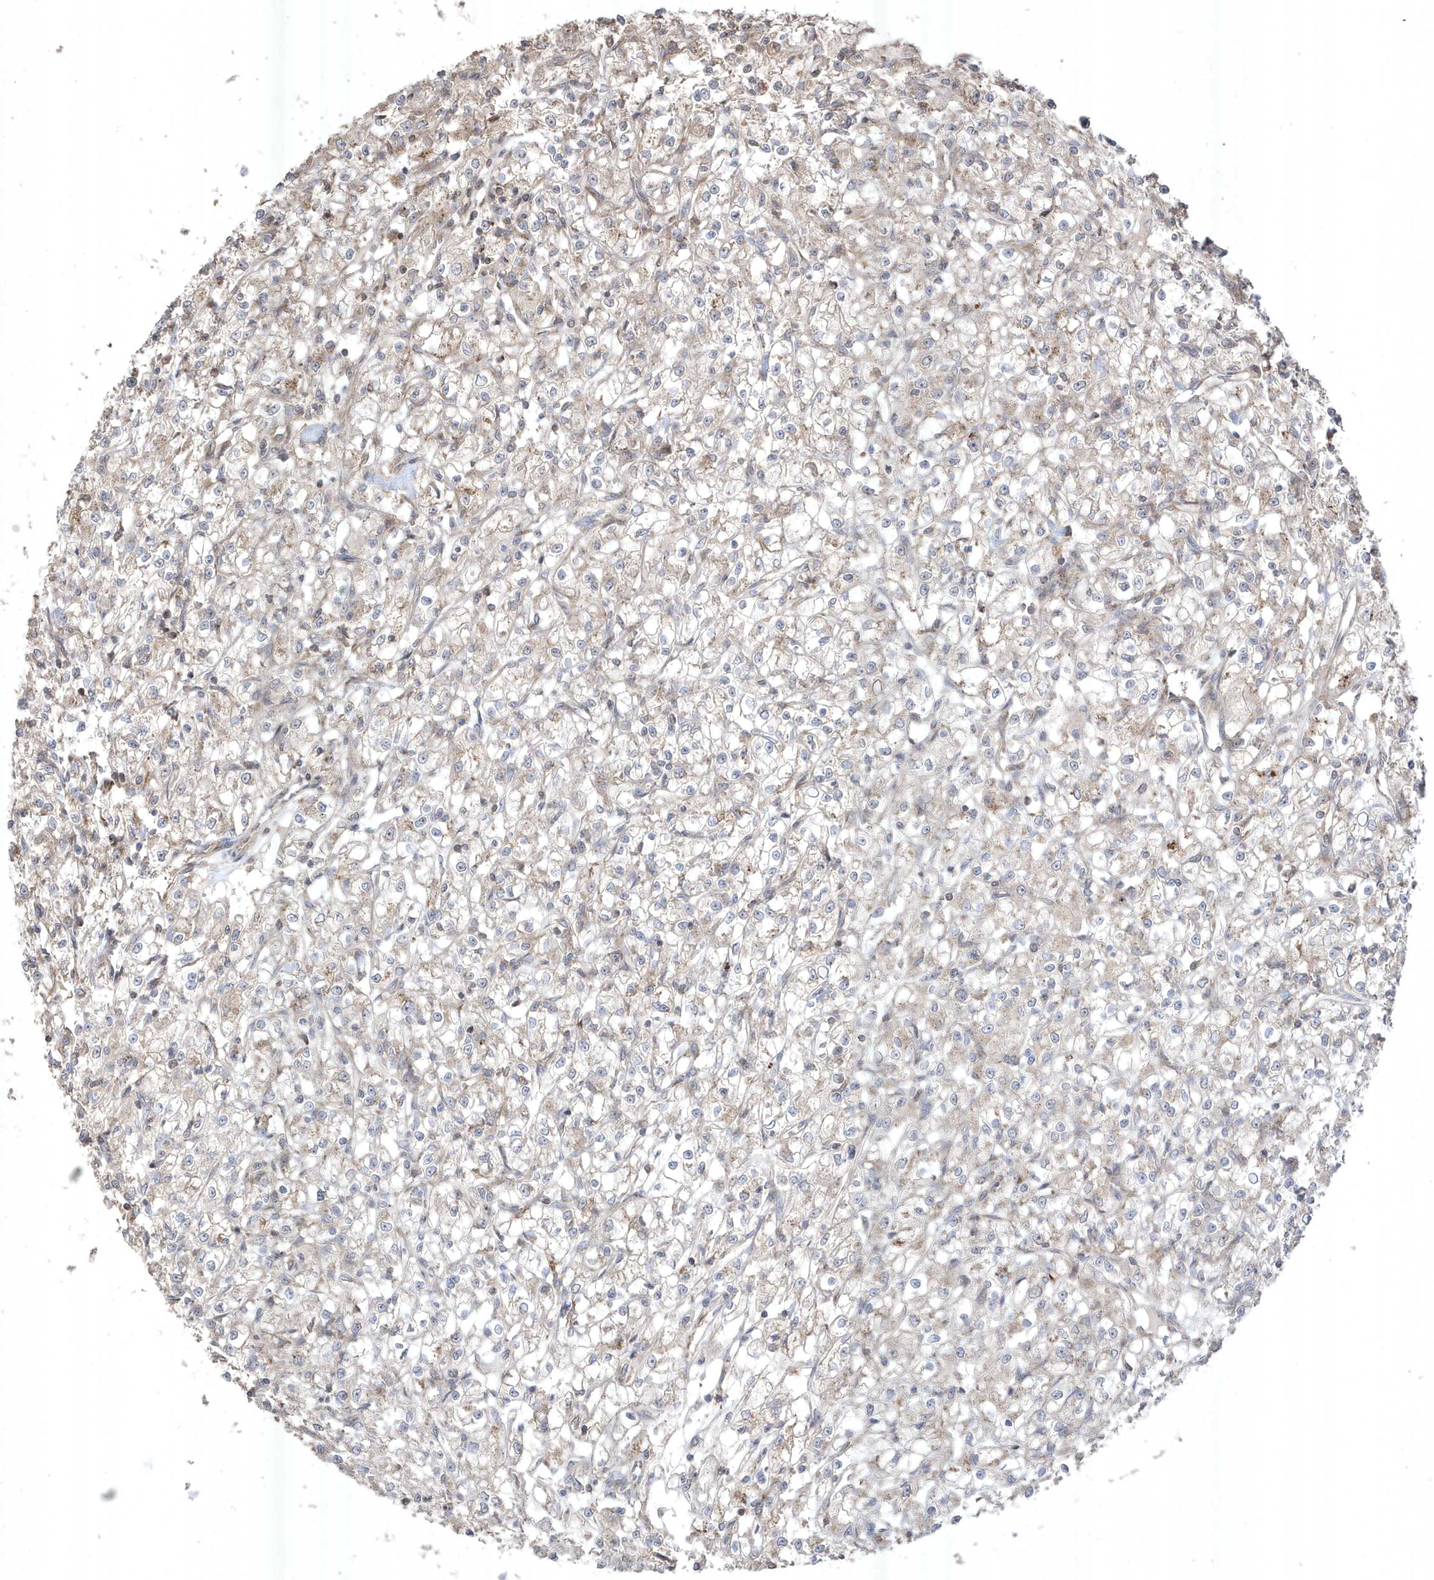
{"staining": {"intensity": "weak", "quantity": "<25%", "location": "cytoplasmic/membranous"}, "tissue": "renal cancer", "cell_type": "Tumor cells", "image_type": "cancer", "snomed": [{"axis": "morphology", "description": "Adenocarcinoma, NOS"}, {"axis": "topography", "description": "Kidney"}], "caption": "DAB (3,3'-diaminobenzidine) immunohistochemical staining of human adenocarcinoma (renal) exhibits no significant staining in tumor cells. The staining is performed using DAB brown chromogen with nuclei counter-stained in using hematoxylin.", "gene": "CETN3", "patient": {"sex": "female", "age": 59}}